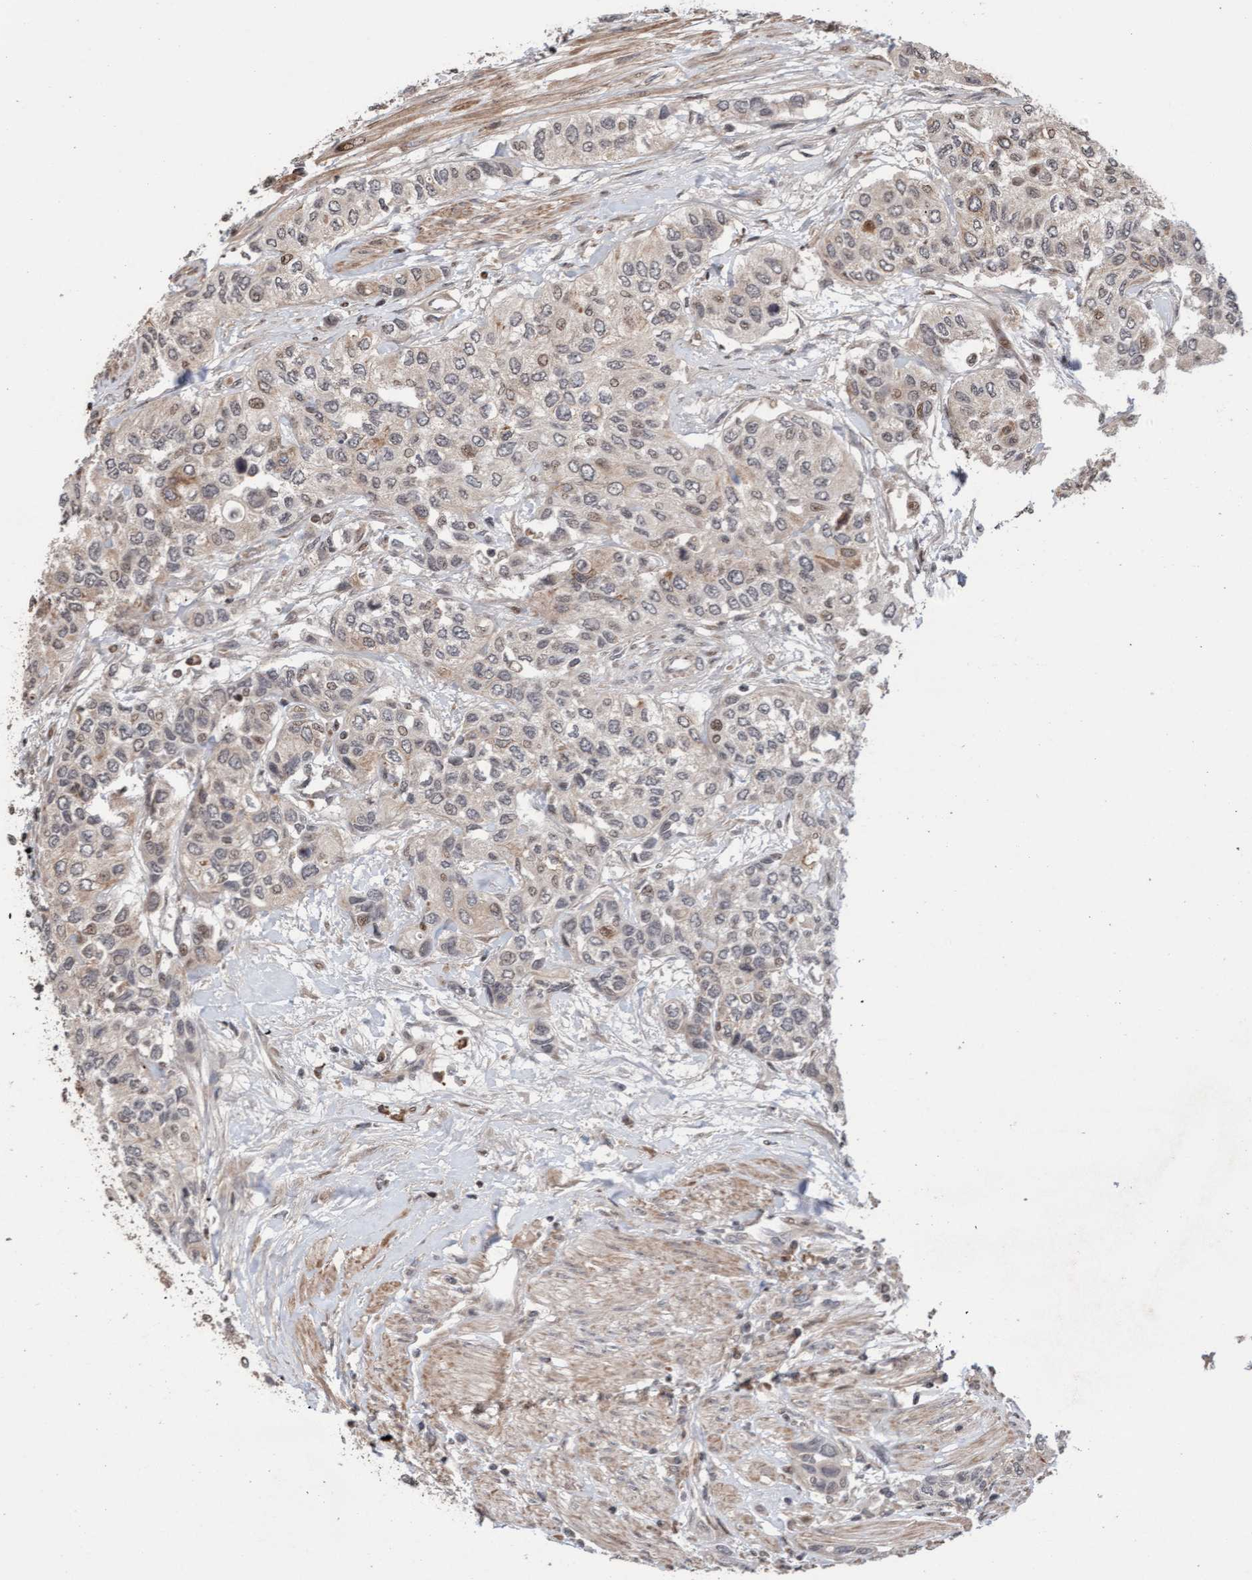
{"staining": {"intensity": "weak", "quantity": "25%-75%", "location": "cytoplasmic/membranous"}, "tissue": "urothelial cancer", "cell_type": "Tumor cells", "image_type": "cancer", "snomed": [{"axis": "morphology", "description": "Urothelial carcinoma, High grade"}, {"axis": "topography", "description": "Urinary bladder"}], "caption": "Brown immunohistochemical staining in urothelial carcinoma (high-grade) shows weak cytoplasmic/membranous expression in approximately 25%-75% of tumor cells.", "gene": "PECR", "patient": {"sex": "female", "age": 56}}